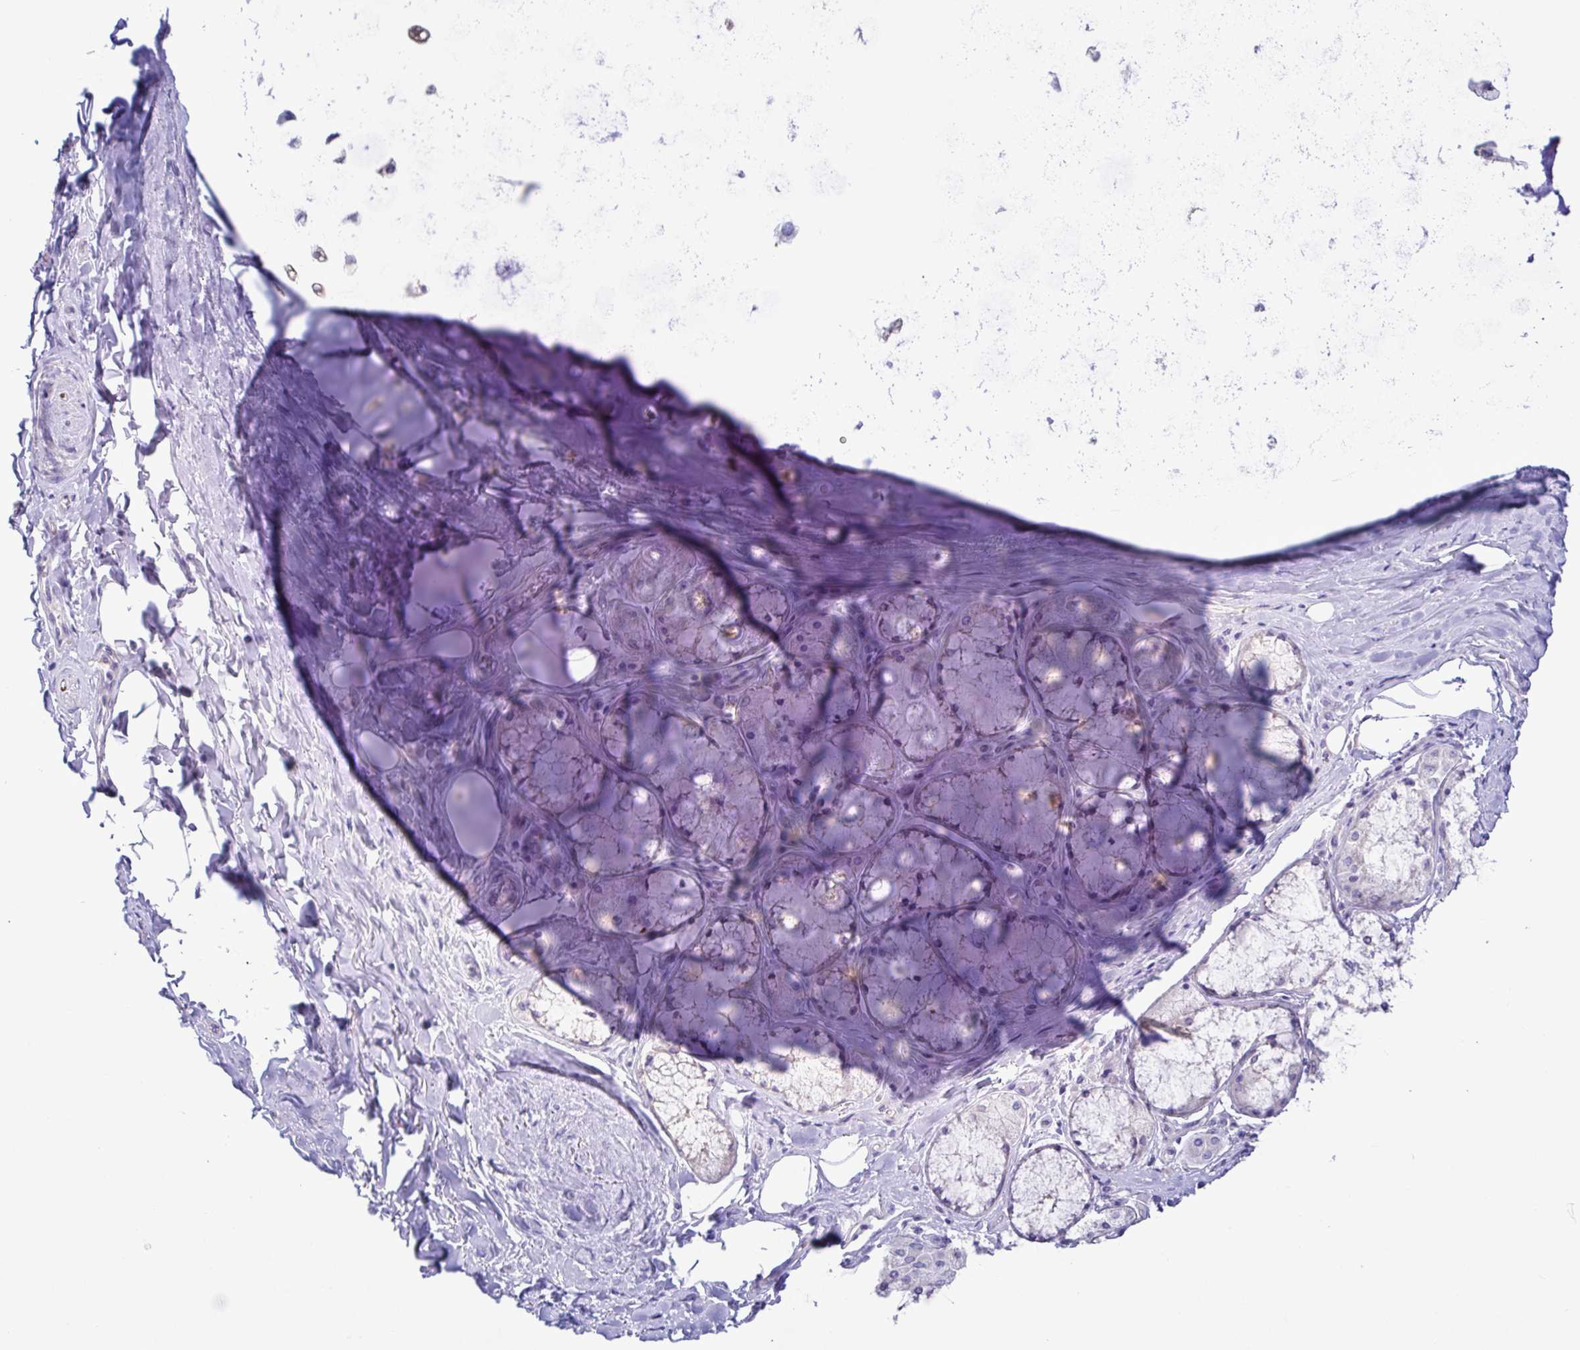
{"staining": {"intensity": "negative", "quantity": "none", "location": "none"}, "tissue": "adipose tissue", "cell_type": "Adipocytes", "image_type": "normal", "snomed": [{"axis": "morphology", "description": "Normal tissue, NOS"}, {"axis": "topography", "description": "Cartilage tissue"}, {"axis": "topography", "description": "Bronchus"}], "caption": "Image shows no significant protein expression in adipocytes of normal adipose tissue. (DAB (3,3'-diaminobenzidine) immunohistochemistry visualized using brightfield microscopy, high magnification).", "gene": "TNNI2", "patient": {"sex": "male", "age": 64}}